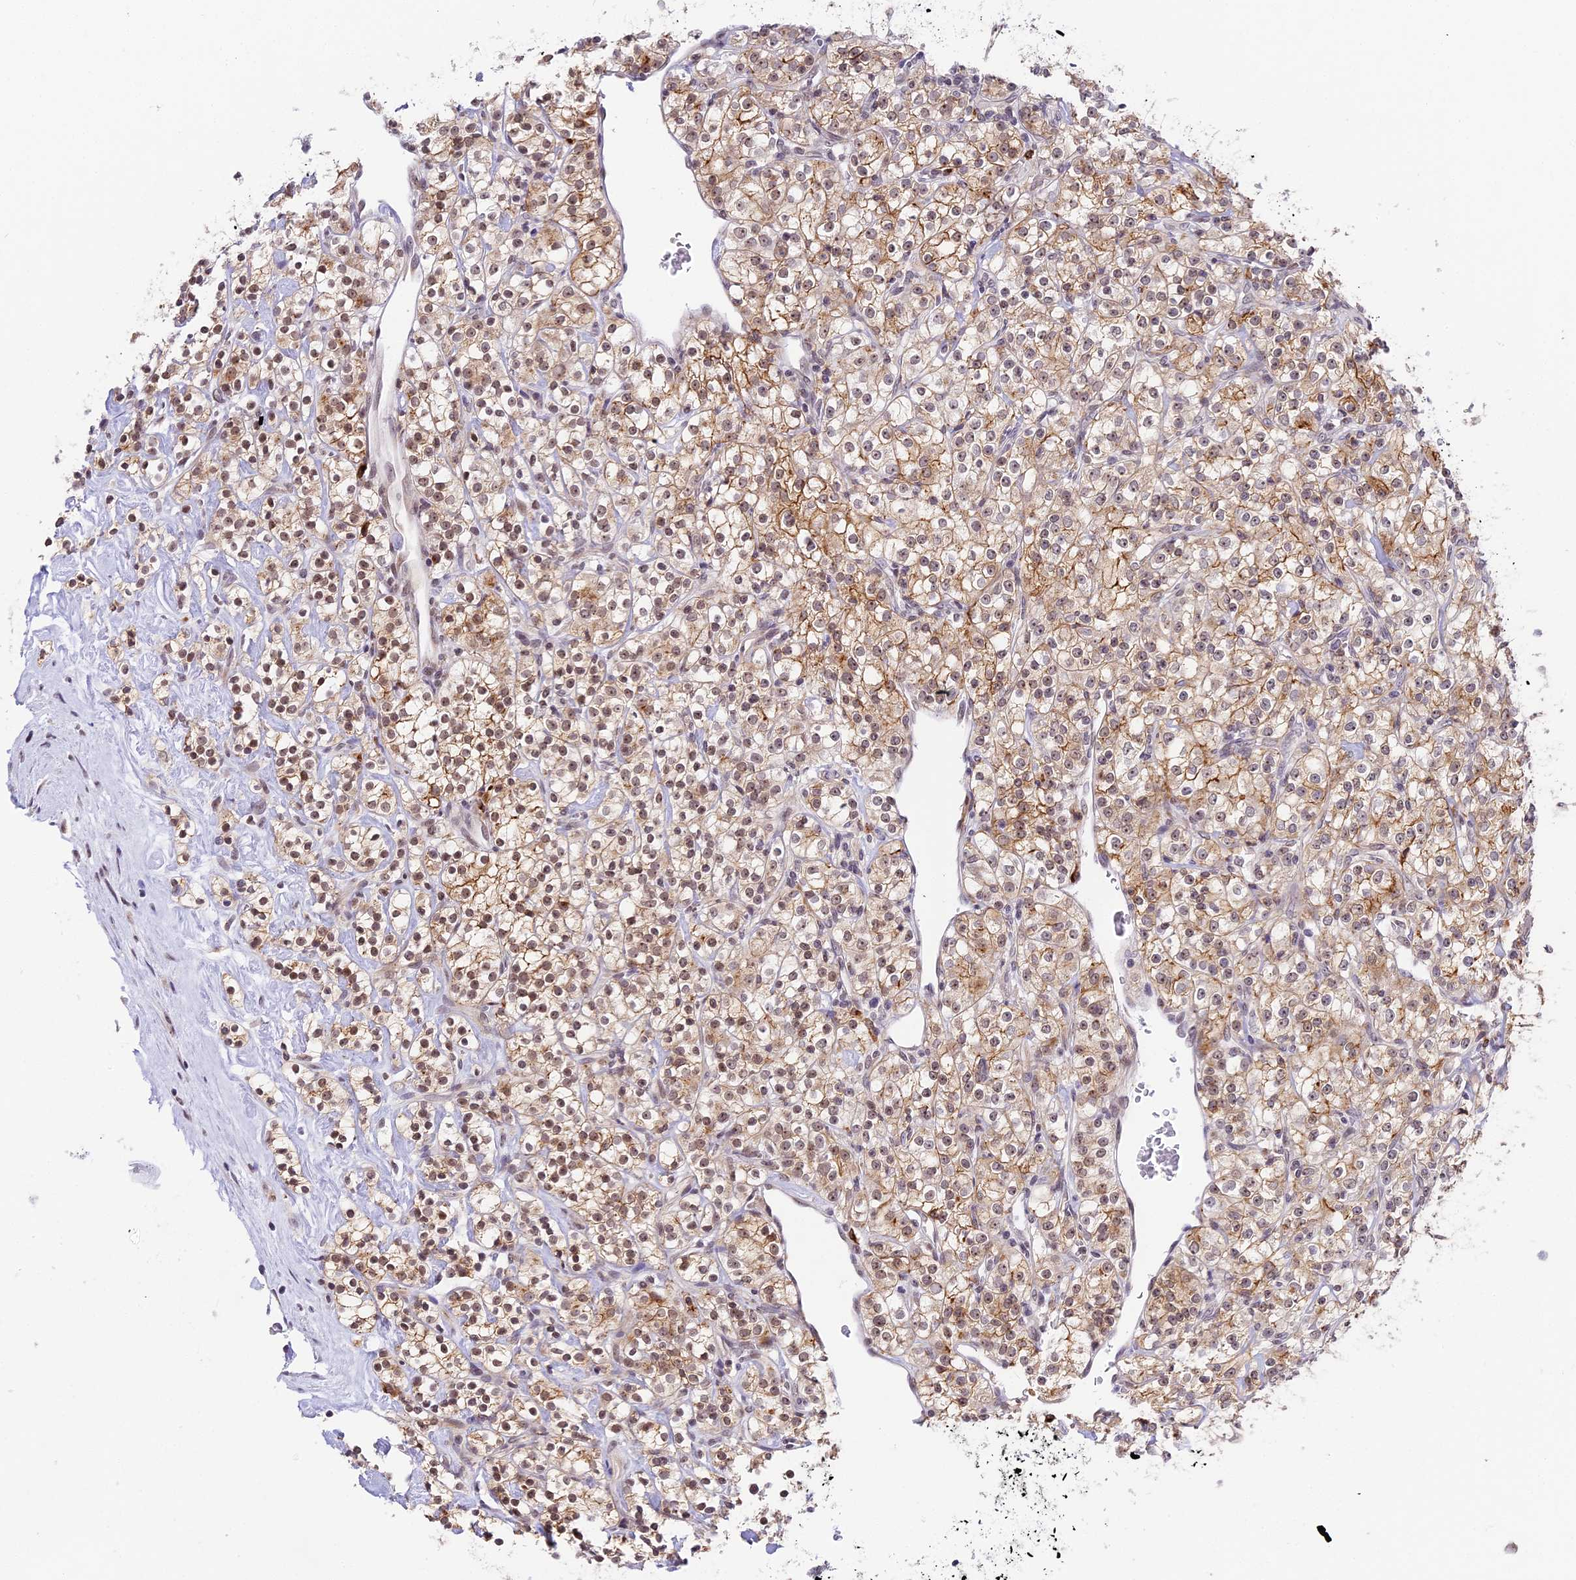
{"staining": {"intensity": "moderate", "quantity": ">75%", "location": "cytoplasmic/membranous,nuclear"}, "tissue": "renal cancer", "cell_type": "Tumor cells", "image_type": "cancer", "snomed": [{"axis": "morphology", "description": "Adenocarcinoma, NOS"}, {"axis": "topography", "description": "Kidney"}], "caption": "Immunohistochemistry of human adenocarcinoma (renal) demonstrates medium levels of moderate cytoplasmic/membranous and nuclear expression in approximately >75% of tumor cells. (Stains: DAB (3,3'-diaminobenzidine) in brown, nuclei in blue, Microscopy: brightfield microscopy at high magnification).", "gene": "HEATR5B", "patient": {"sex": "male", "age": 77}}